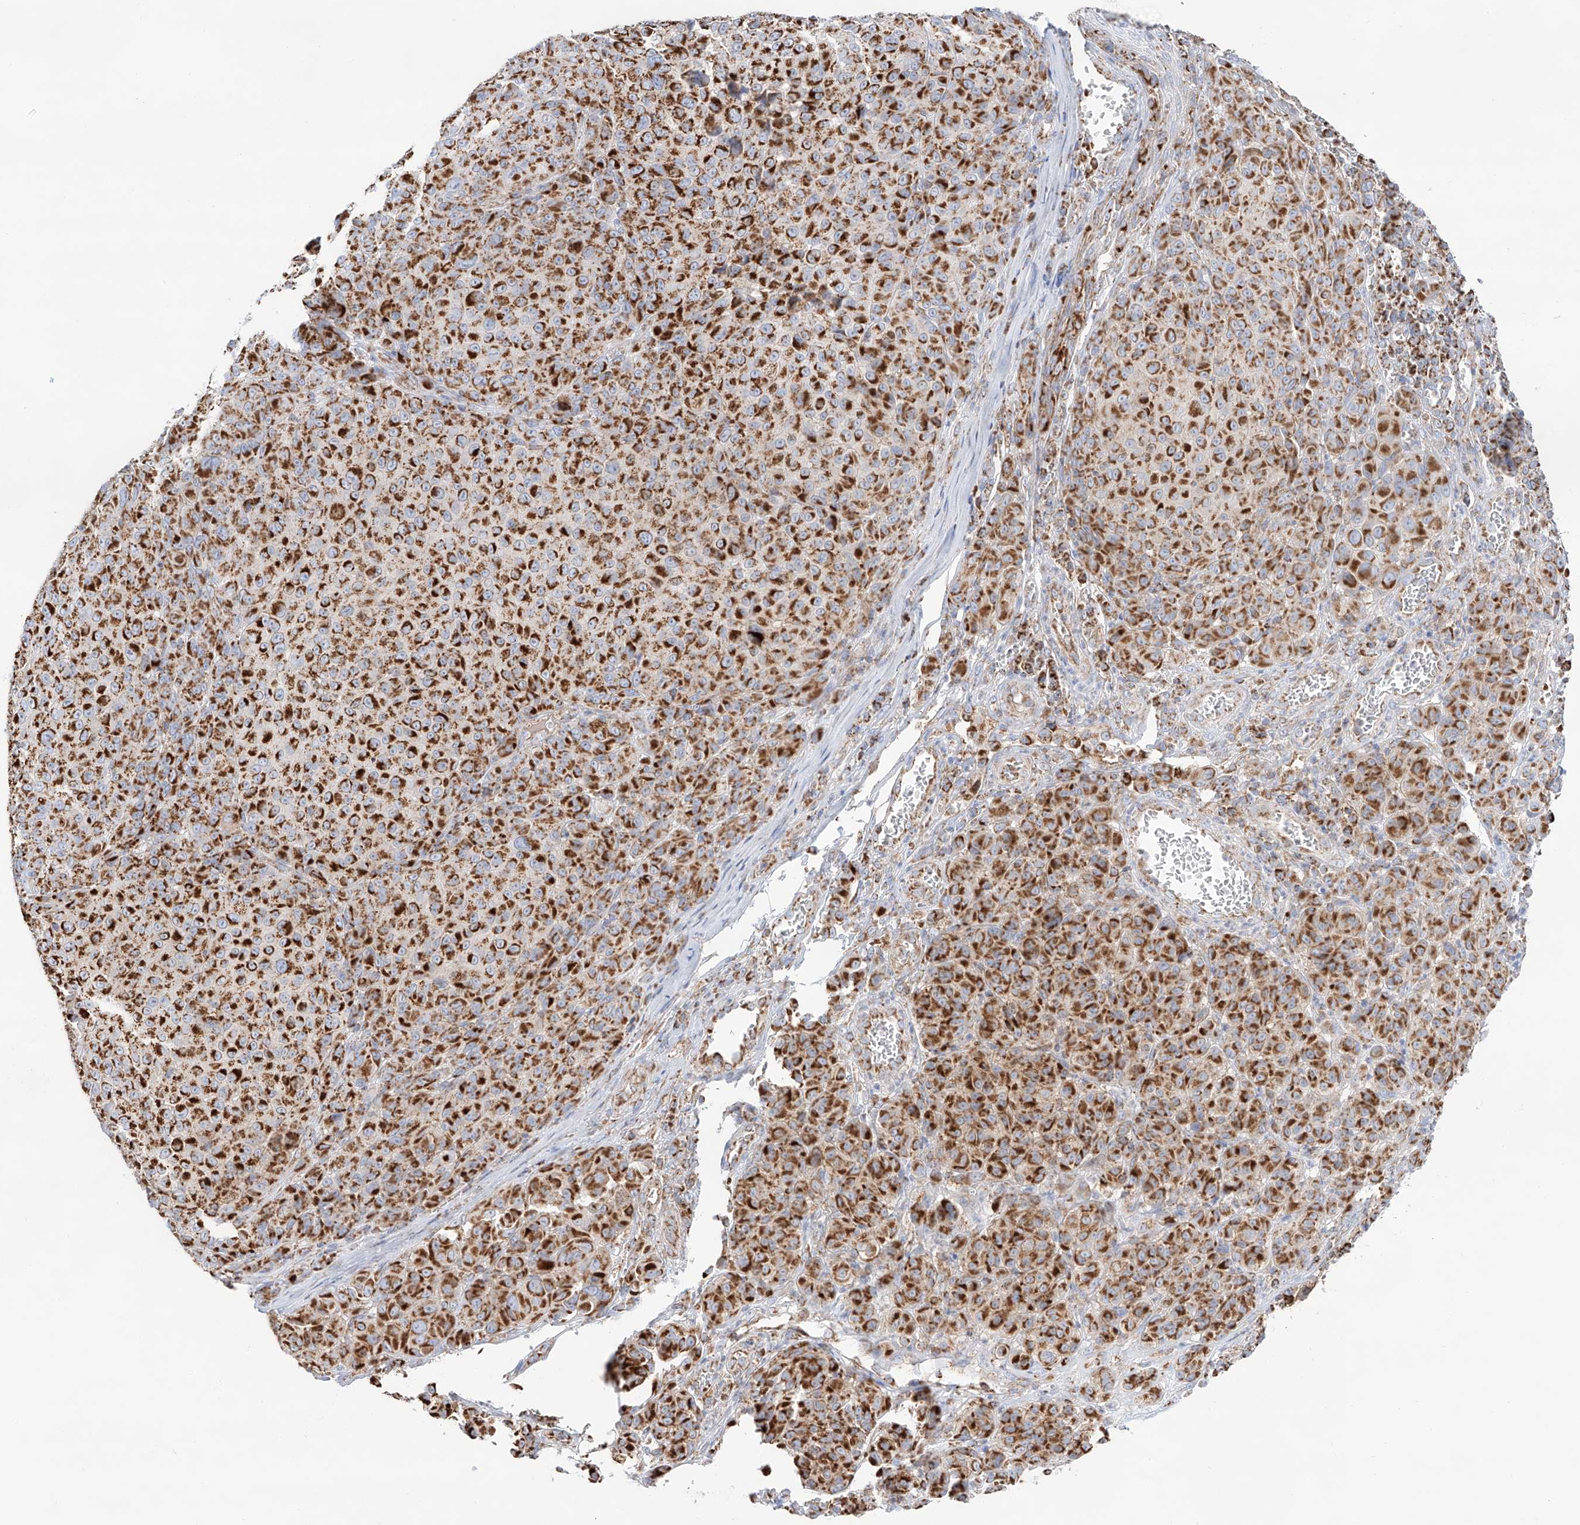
{"staining": {"intensity": "strong", "quantity": ">75%", "location": "cytoplasmic/membranous"}, "tissue": "melanoma", "cell_type": "Tumor cells", "image_type": "cancer", "snomed": [{"axis": "morphology", "description": "Malignant melanoma, NOS"}, {"axis": "topography", "description": "Skin"}], "caption": "Human melanoma stained with a brown dye displays strong cytoplasmic/membranous positive expression in about >75% of tumor cells.", "gene": "TTC27", "patient": {"sex": "male", "age": 73}}